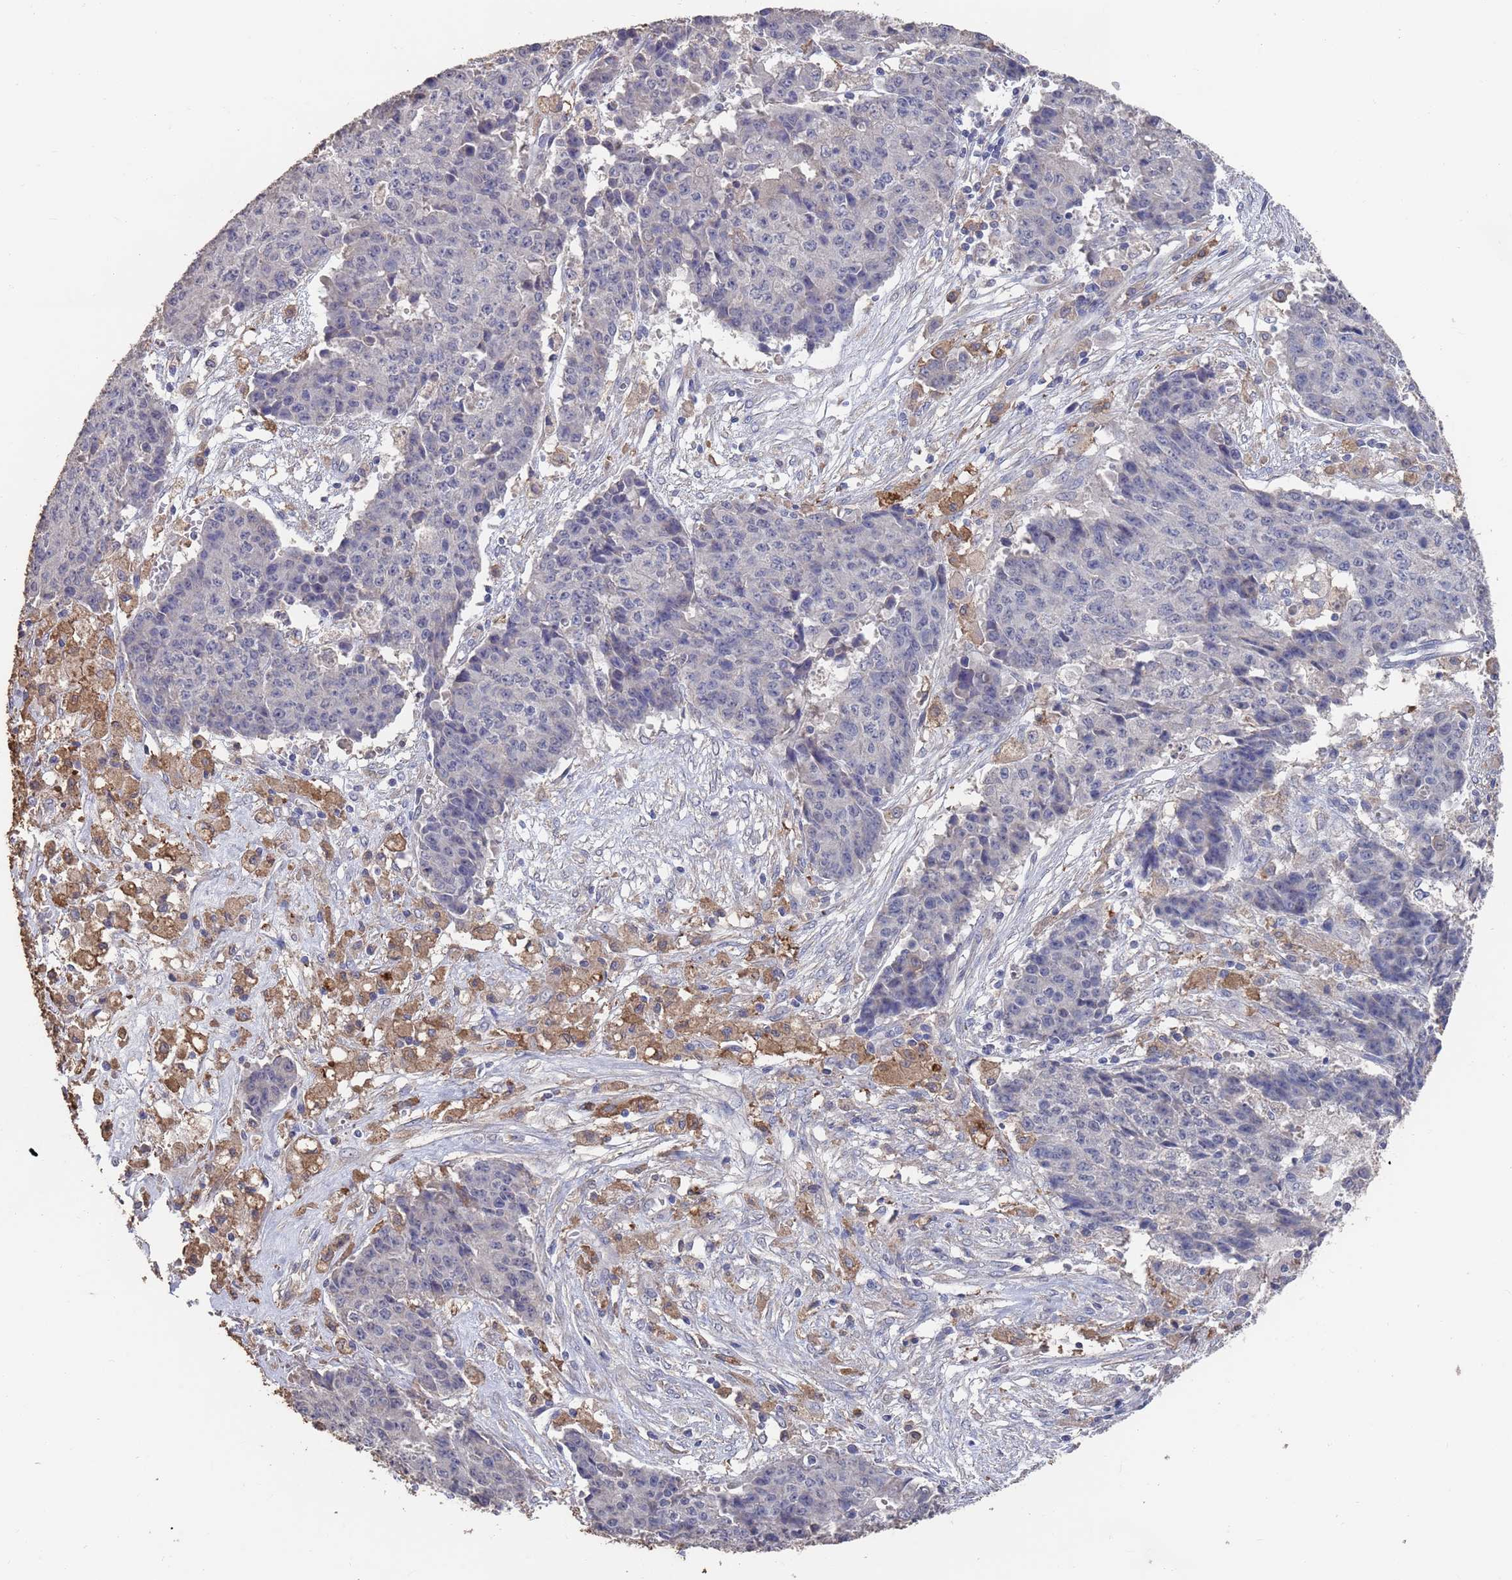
{"staining": {"intensity": "negative", "quantity": "none", "location": "none"}, "tissue": "ovarian cancer", "cell_type": "Tumor cells", "image_type": "cancer", "snomed": [{"axis": "morphology", "description": "Carcinoma, endometroid"}, {"axis": "topography", "description": "Ovary"}], "caption": "Ovarian endometroid carcinoma was stained to show a protein in brown. There is no significant positivity in tumor cells.", "gene": "BTBD18", "patient": {"sex": "female", "age": 42}}